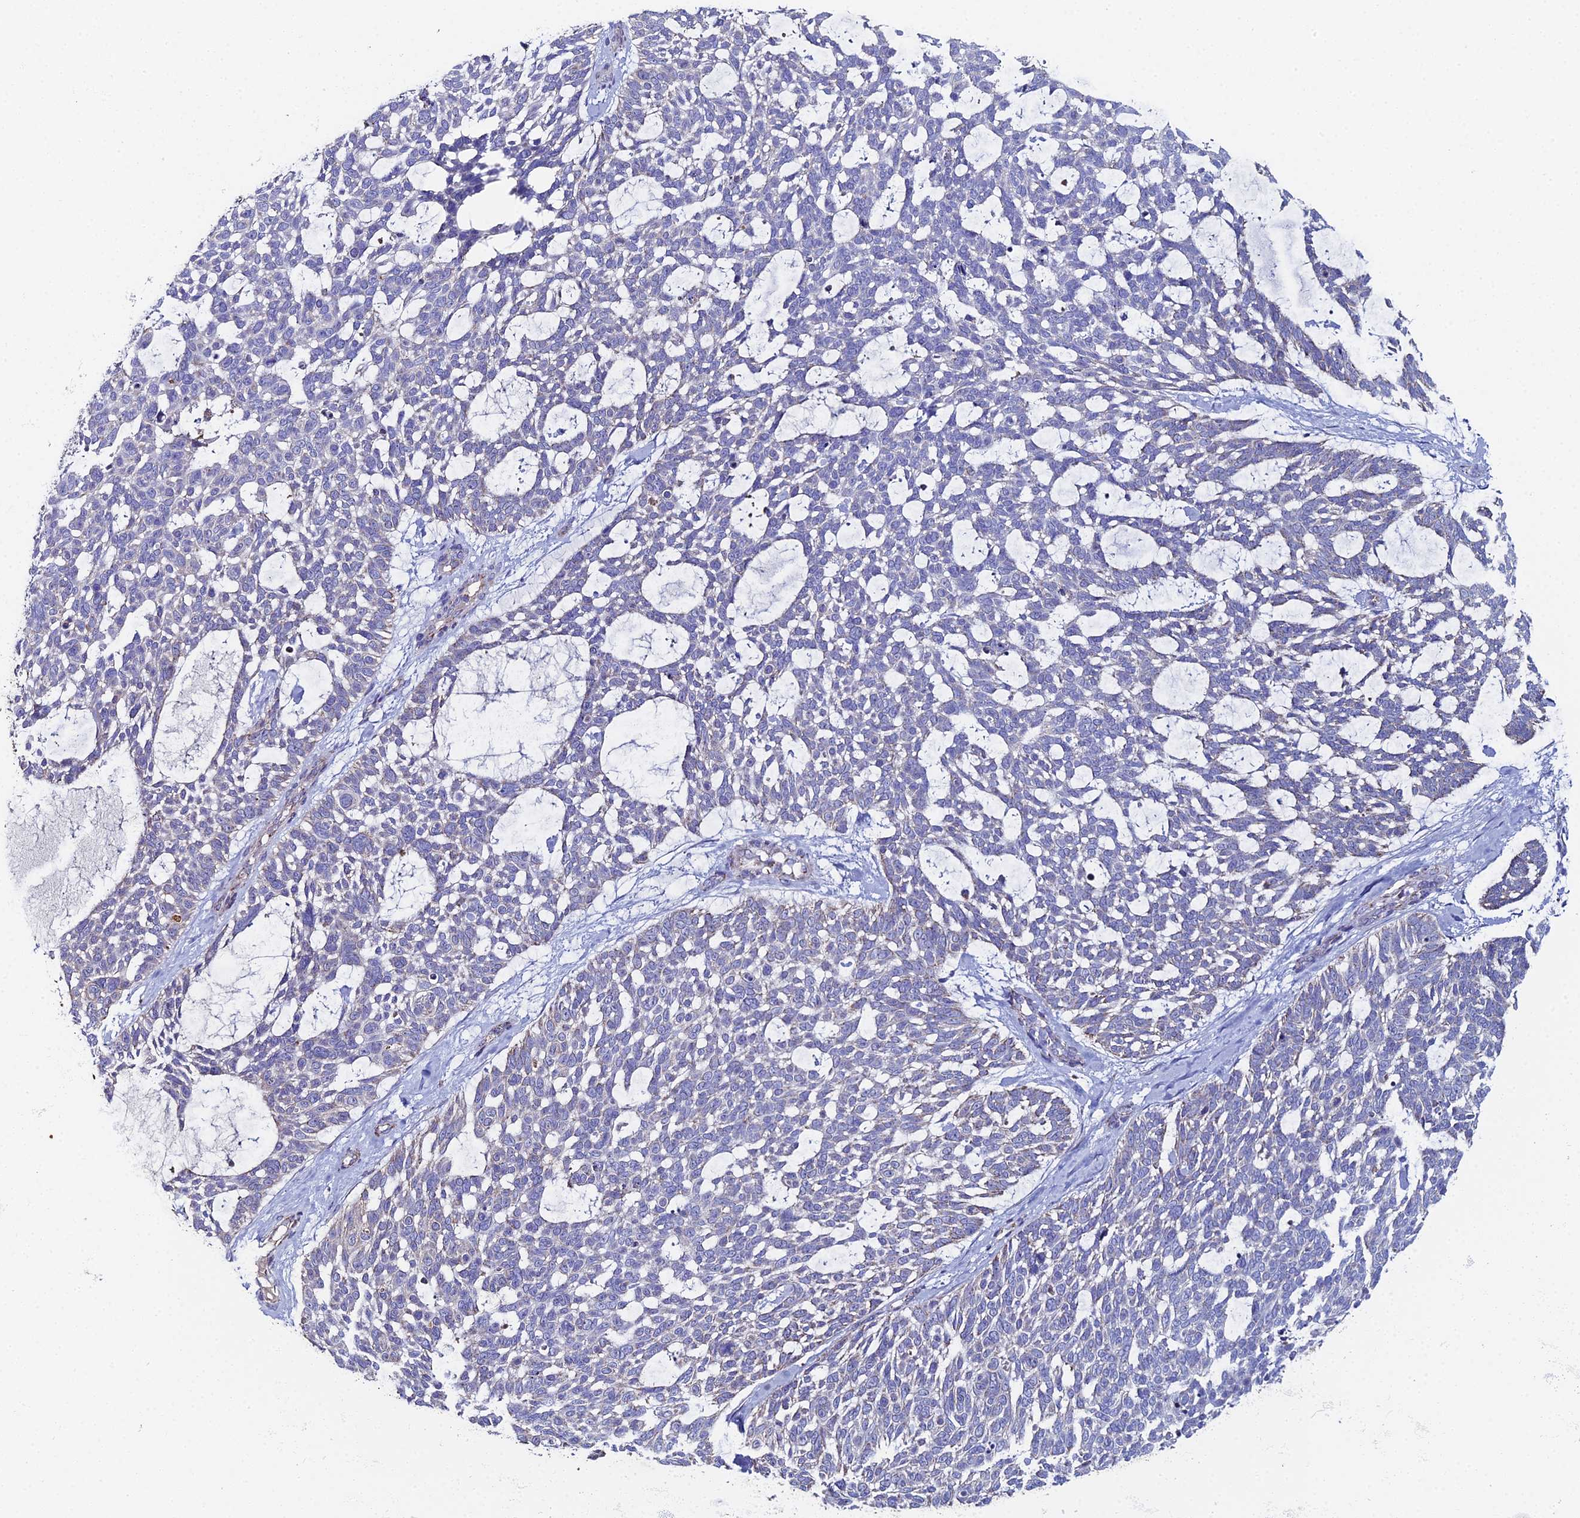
{"staining": {"intensity": "weak", "quantity": "<25%", "location": "cytoplasmic/membranous"}, "tissue": "skin cancer", "cell_type": "Tumor cells", "image_type": "cancer", "snomed": [{"axis": "morphology", "description": "Basal cell carcinoma"}, {"axis": "topography", "description": "Skin"}], "caption": "Immunohistochemical staining of basal cell carcinoma (skin) exhibits no significant positivity in tumor cells.", "gene": "SPOCK2", "patient": {"sex": "male", "age": 88}}